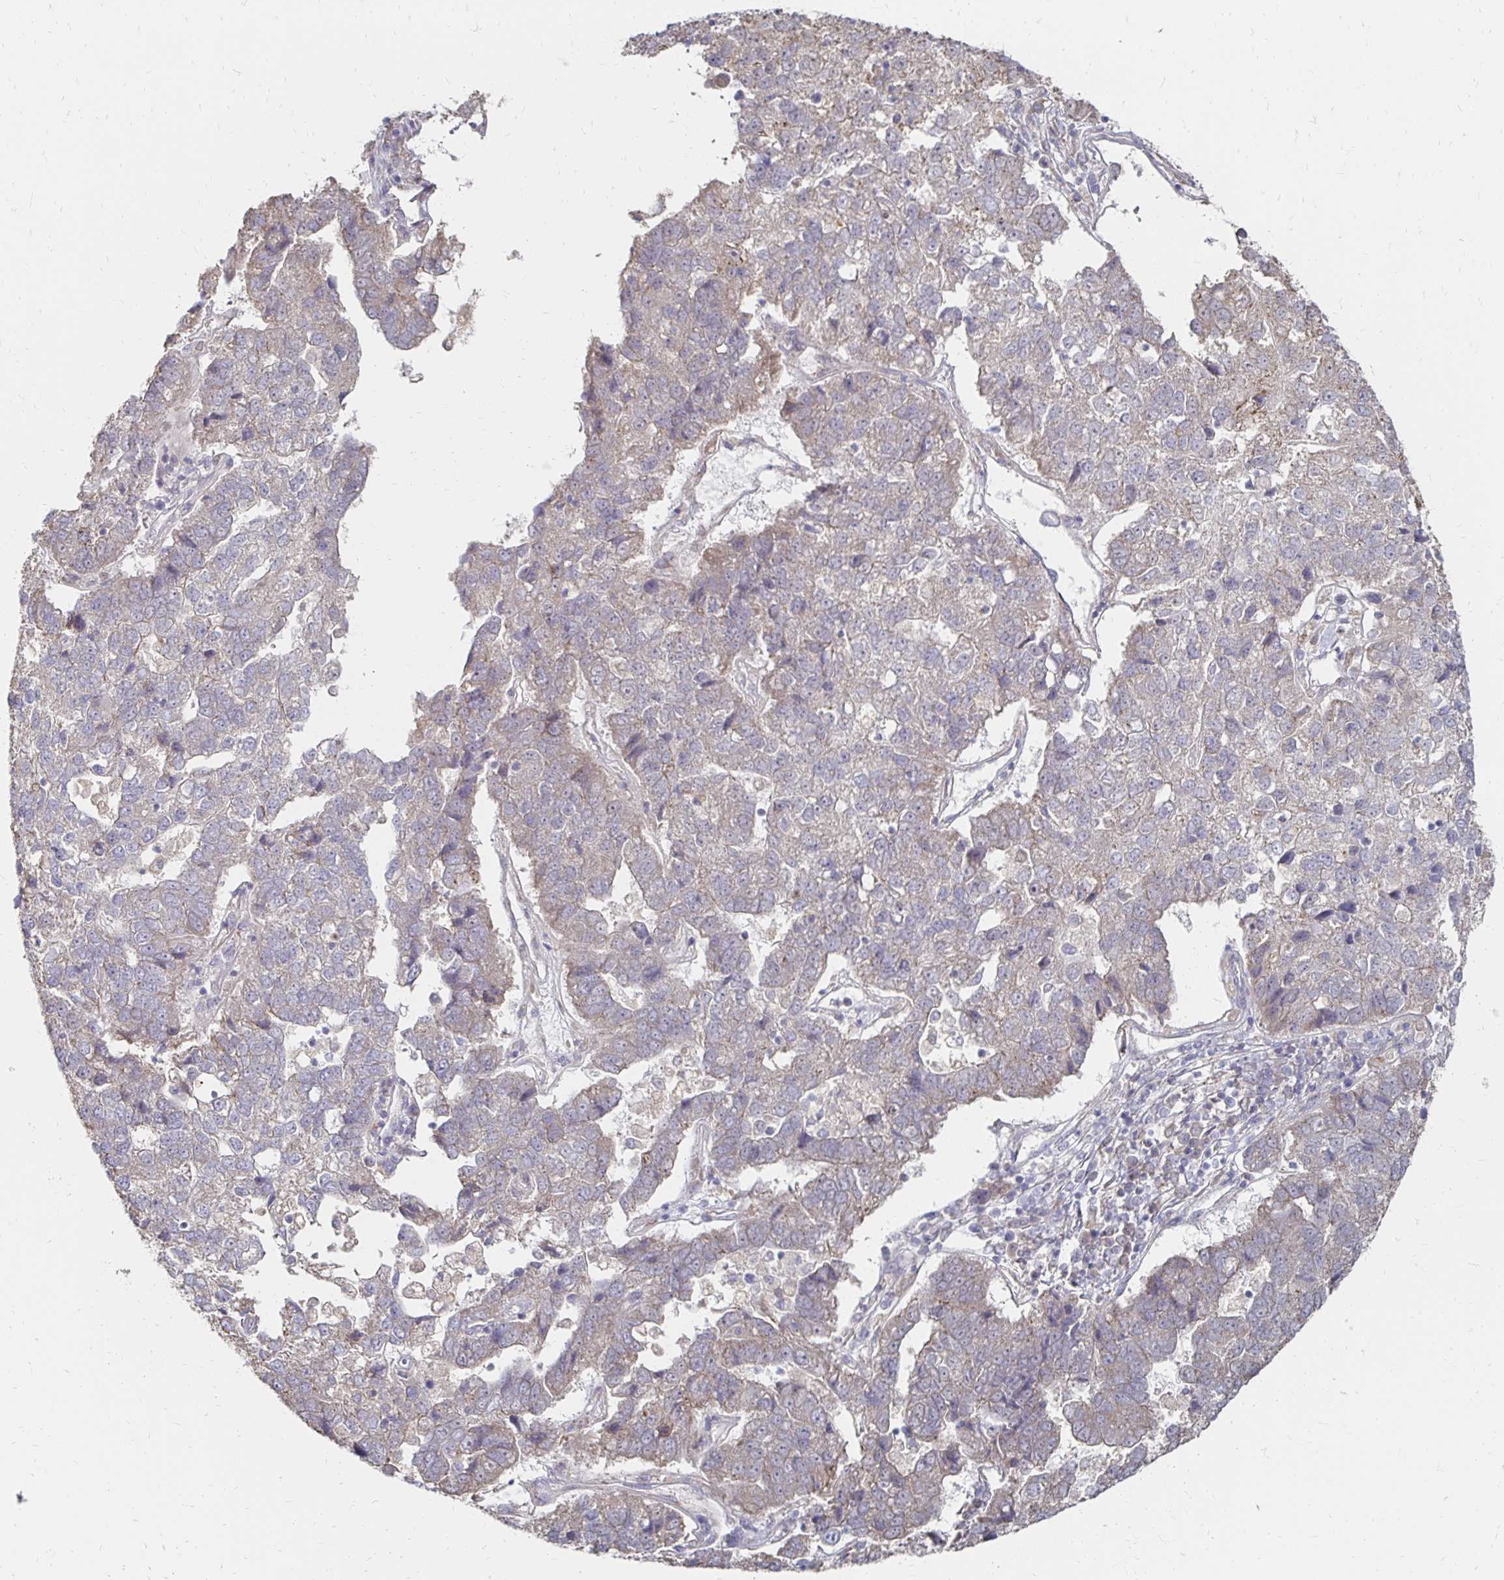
{"staining": {"intensity": "weak", "quantity": "25%-75%", "location": "cytoplasmic/membranous"}, "tissue": "pancreatic cancer", "cell_type": "Tumor cells", "image_type": "cancer", "snomed": [{"axis": "morphology", "description": "Adenocarcinoma, NOS"}, {"axis": "topography", "description": "Pancreas"}], "caption": "Pancreatic cancer tissue displays weak cytoplasmic/membranous expression in approximately 25%-75% of tumor cells, visualized by immunohistochemistry.", "gene": "ZNF727", "patient": {"sex": "female", "age": 61}}